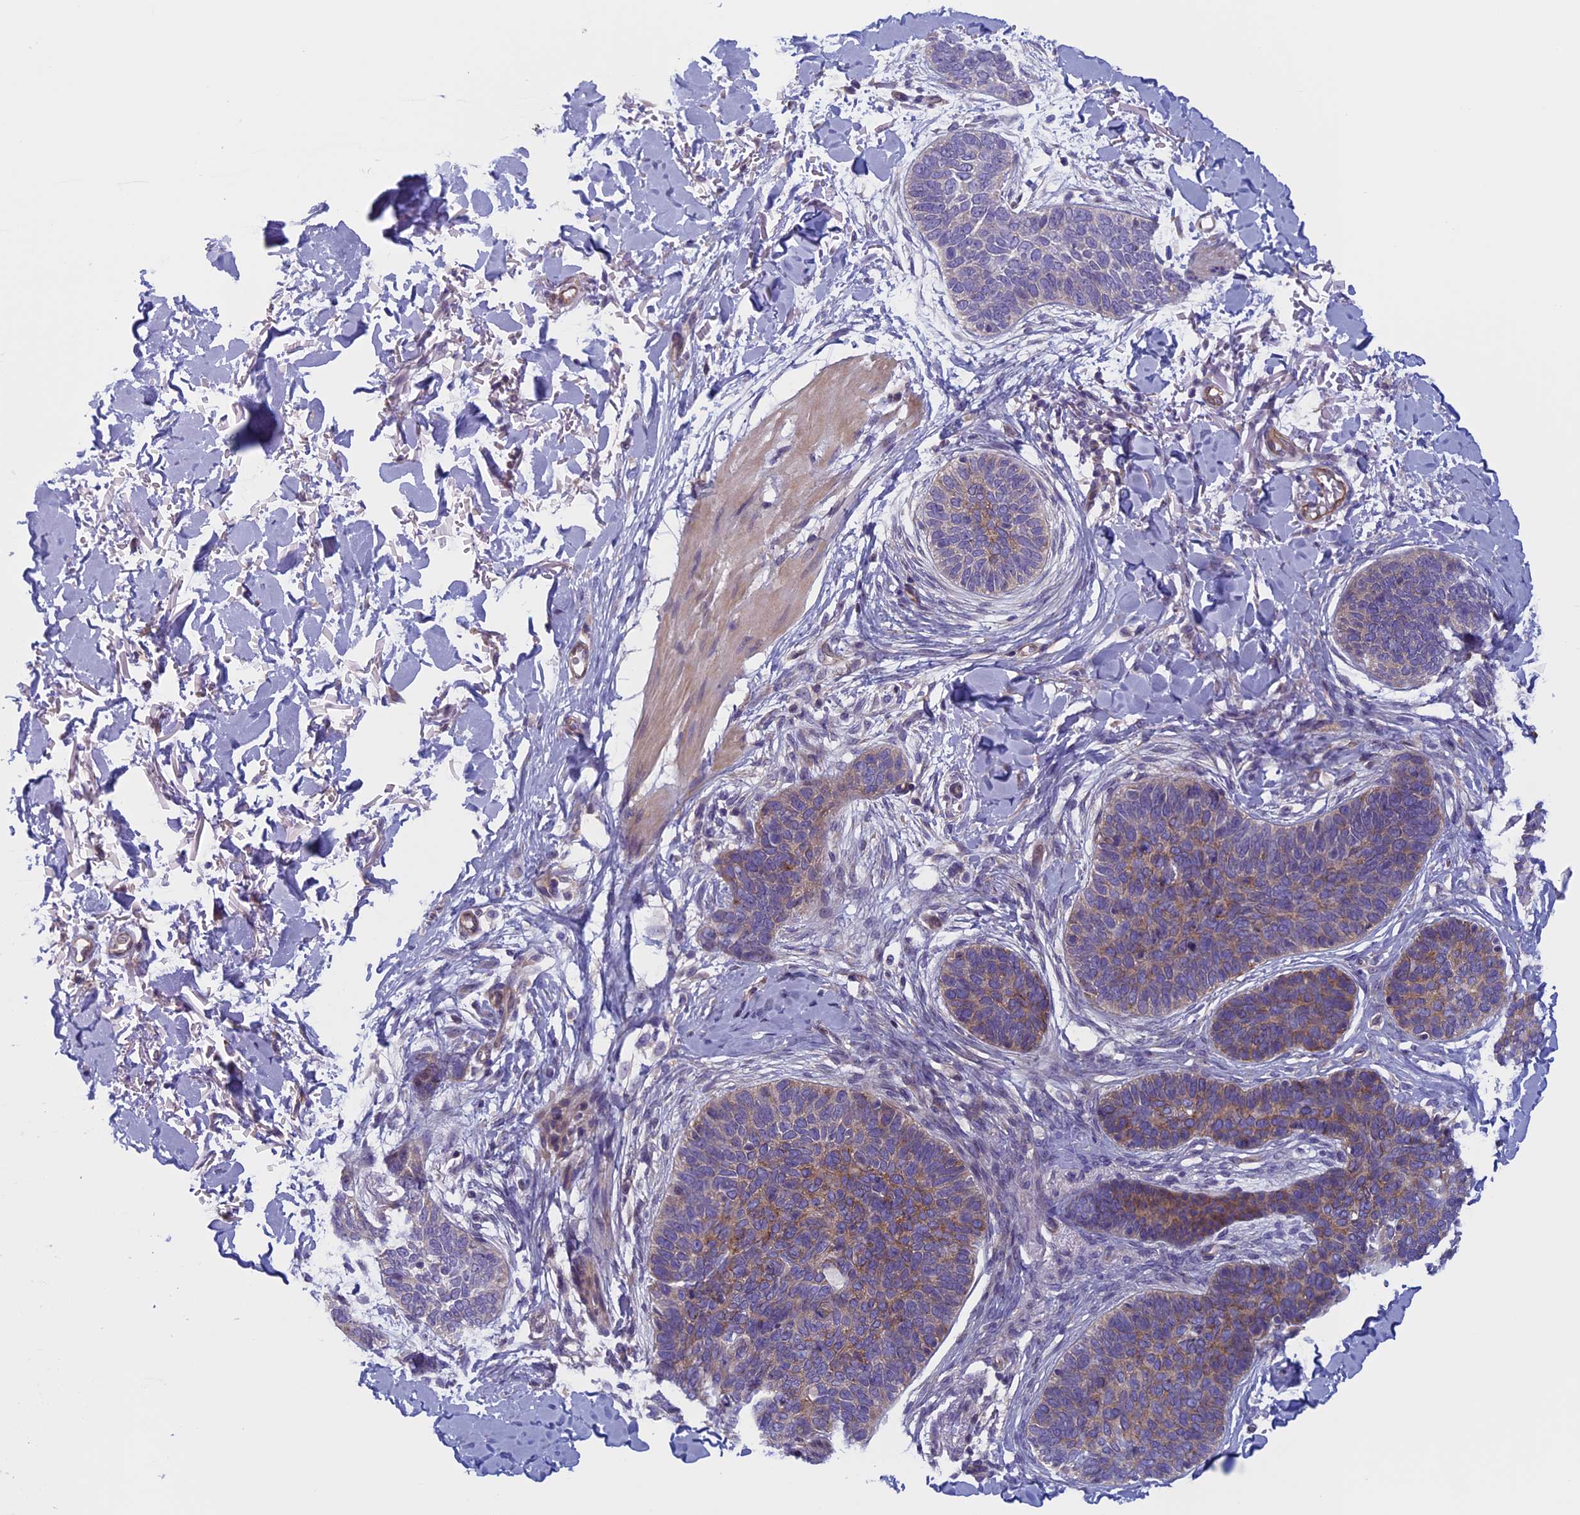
{"staining": {"intensity": "weak", "quantity": "25%-75%", "location": "cytoplasmic/membranous"}, "tissue": "skin cancer", "cell_type": "Tumor cells", "image_type": "cancer", "snomed": [{"axis": "morphology", "description": "Basal cell carcinoma"}, {"axis": "topography", "description": "Skin"}], "caption": "A high-resolution photomicrograph shows IHC staining of basal cell carcinoma (skin), which exhibits weak cytoplasmic/membranous staining in about 25%-75% of tumor cells.", "gene": "CNOT6L", "patient": {"sex": "male", "age": 85}}